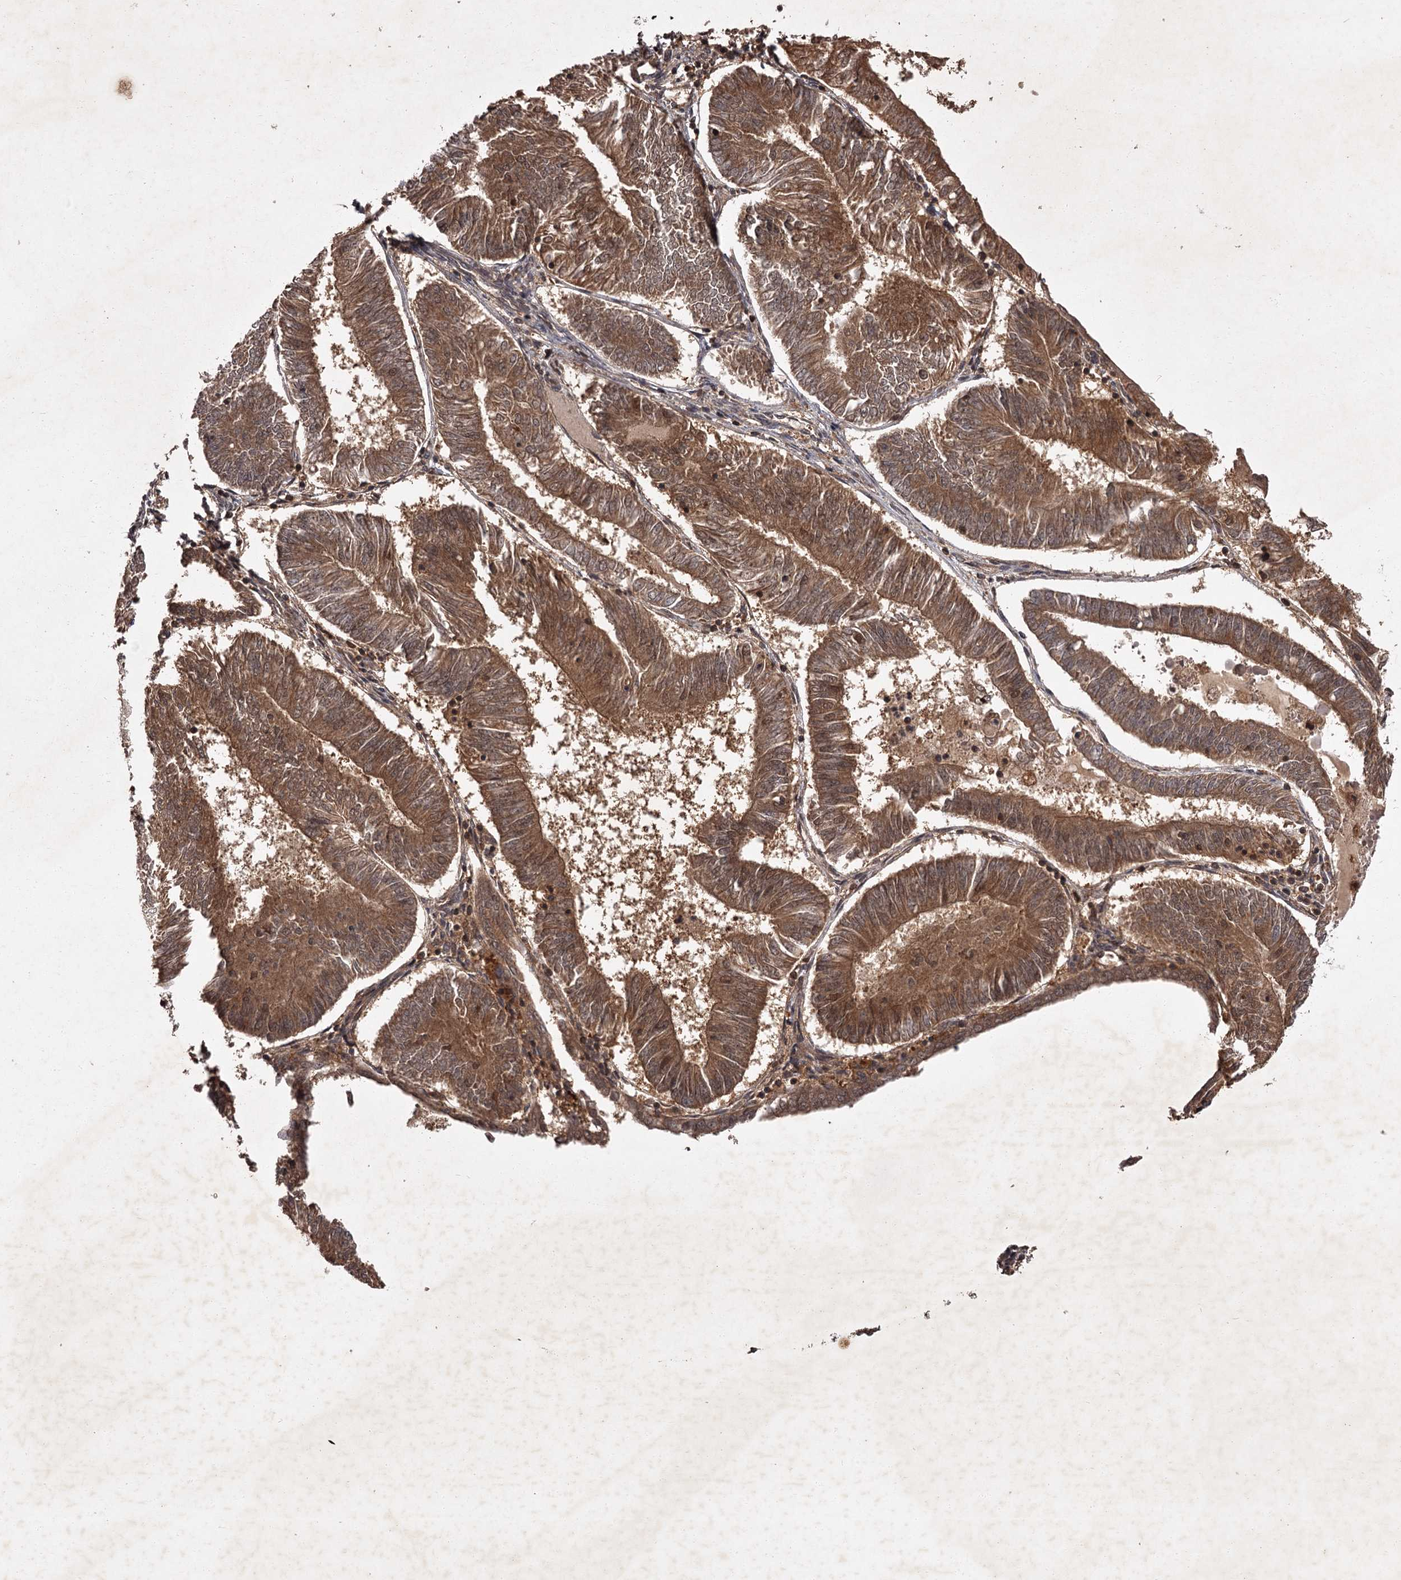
{"staining": {"intensity": "moderate", "quantity": ">75%", "location": "cytoplasmic/membranous"}, "tissue": "endometrial cancer", "cell_type": "Tumor cells", "image_type": "cancer", "snomed": [{"axis": "morphology", "description": "Adenocarcinoma, NOS"}, {"axis": "topography", "description": "Endometrium"}], "caption": "High-magnification brightfield microscopy of adenocarcinoma (endometrial) stained with DAB (brown) and counterstained with hematoxylin (blue). tumor cells exhibit moderate cytoplasmic/membranous staining is seen in about>75% of cells.", "gene": "TBC1D23", "patient": {"sex": "female", "age": 58}}